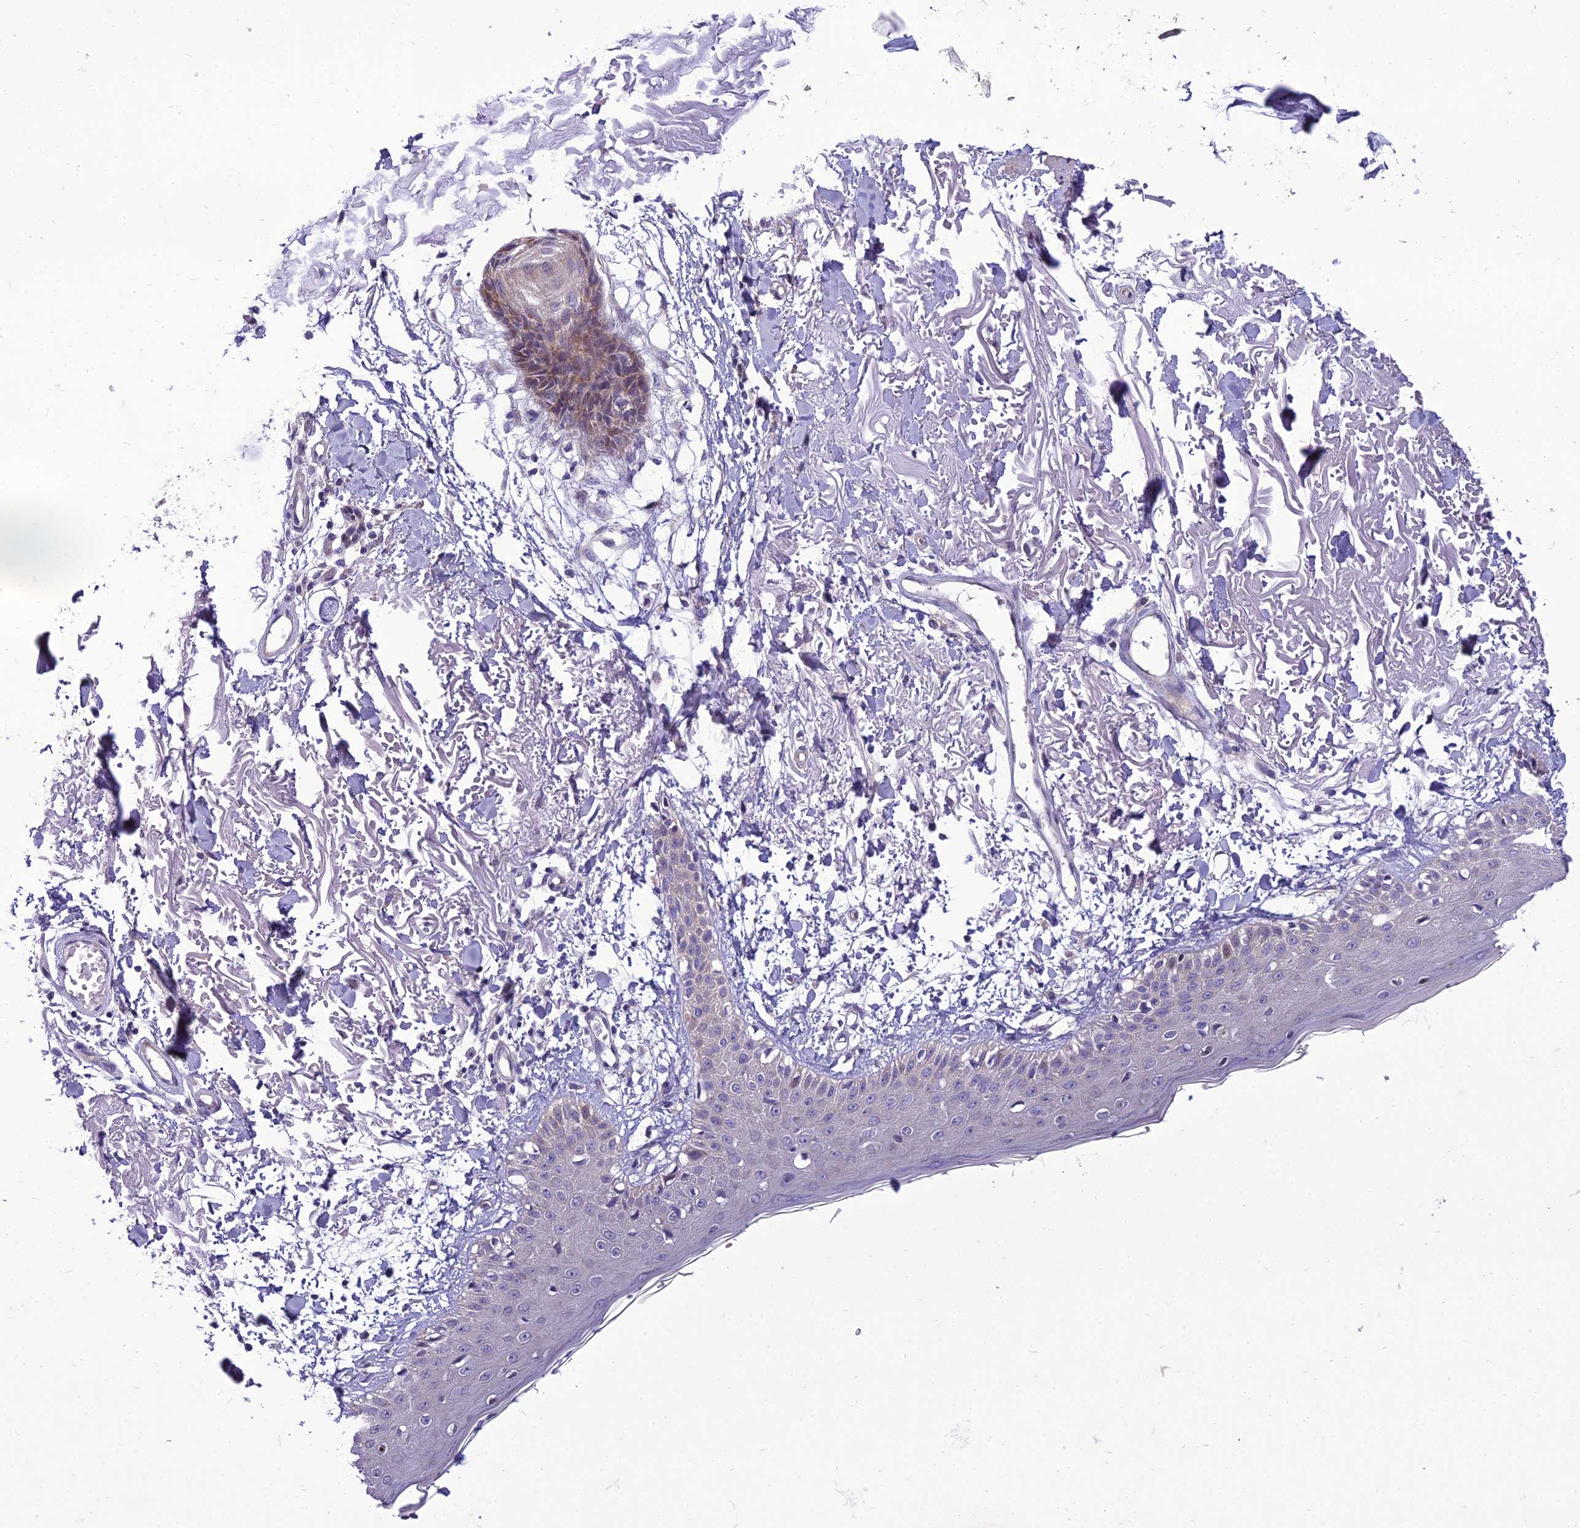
{"staining": {"intensity": "negative", "quantity": "none", "location": "none"}, "tissue": "skin", "cell_type": "Fibroblasts", "image_type": "normal", "snomed": [{"axis": "morphology", "description": "Normal tissue, NOS"}, {"axis": "morphology", "description": "Squamous cell carcinoma, NOS"}, {"axis": "topography", "description": "Skin"}, {"axis": "topography", "description": "Peripheral nerve tissue"}], "caption": "Immunohistochemistry (IHC) histopathology image of benign skin: human skin stained with DAB (3,3'-diaminobenzidine) displays no significant protein staining in fibroblasts.", "gene": "GAB4", "patient": {"sex": "male", "age": 83}}